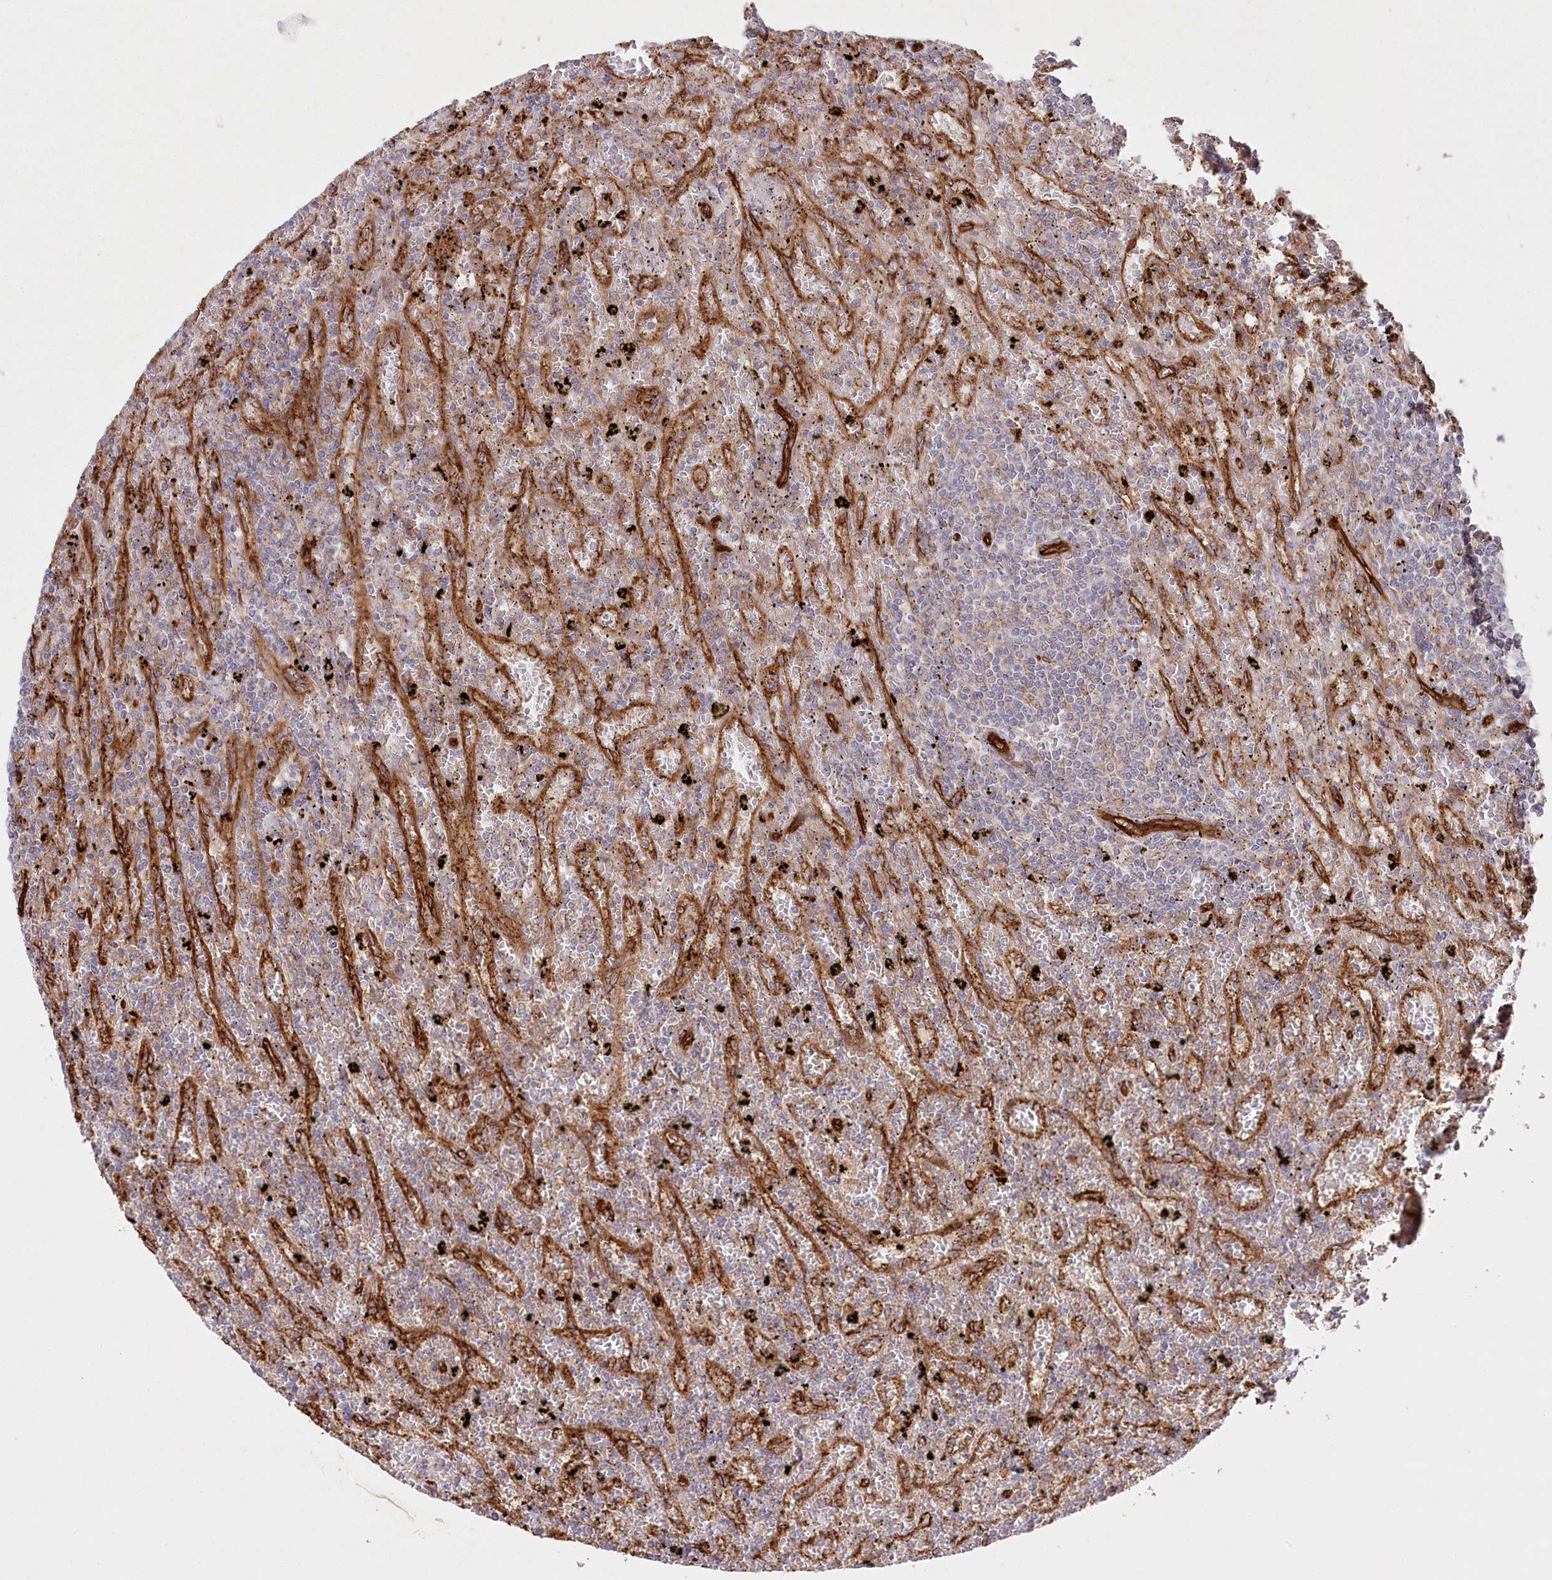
{"staining": {"intensity": "weak", "quantity": "<25%", "location": "cytoplasmic/membranous"}, "tissue": "lymphoma", "cell_type": "Tumor cells", "image_type": "cancer", "snomed": [{"axis": "morphology", "description": "Malignant lymphoma, non-Hodgkin's type, Low grade"}, {"axis": "topography", "description": "Spleen"}], "caption": "Tumor cells are negative for brown protein staining in lymphoma.", "gene": "MTPAP", "patient": {"sex": "male", "age": 76}}